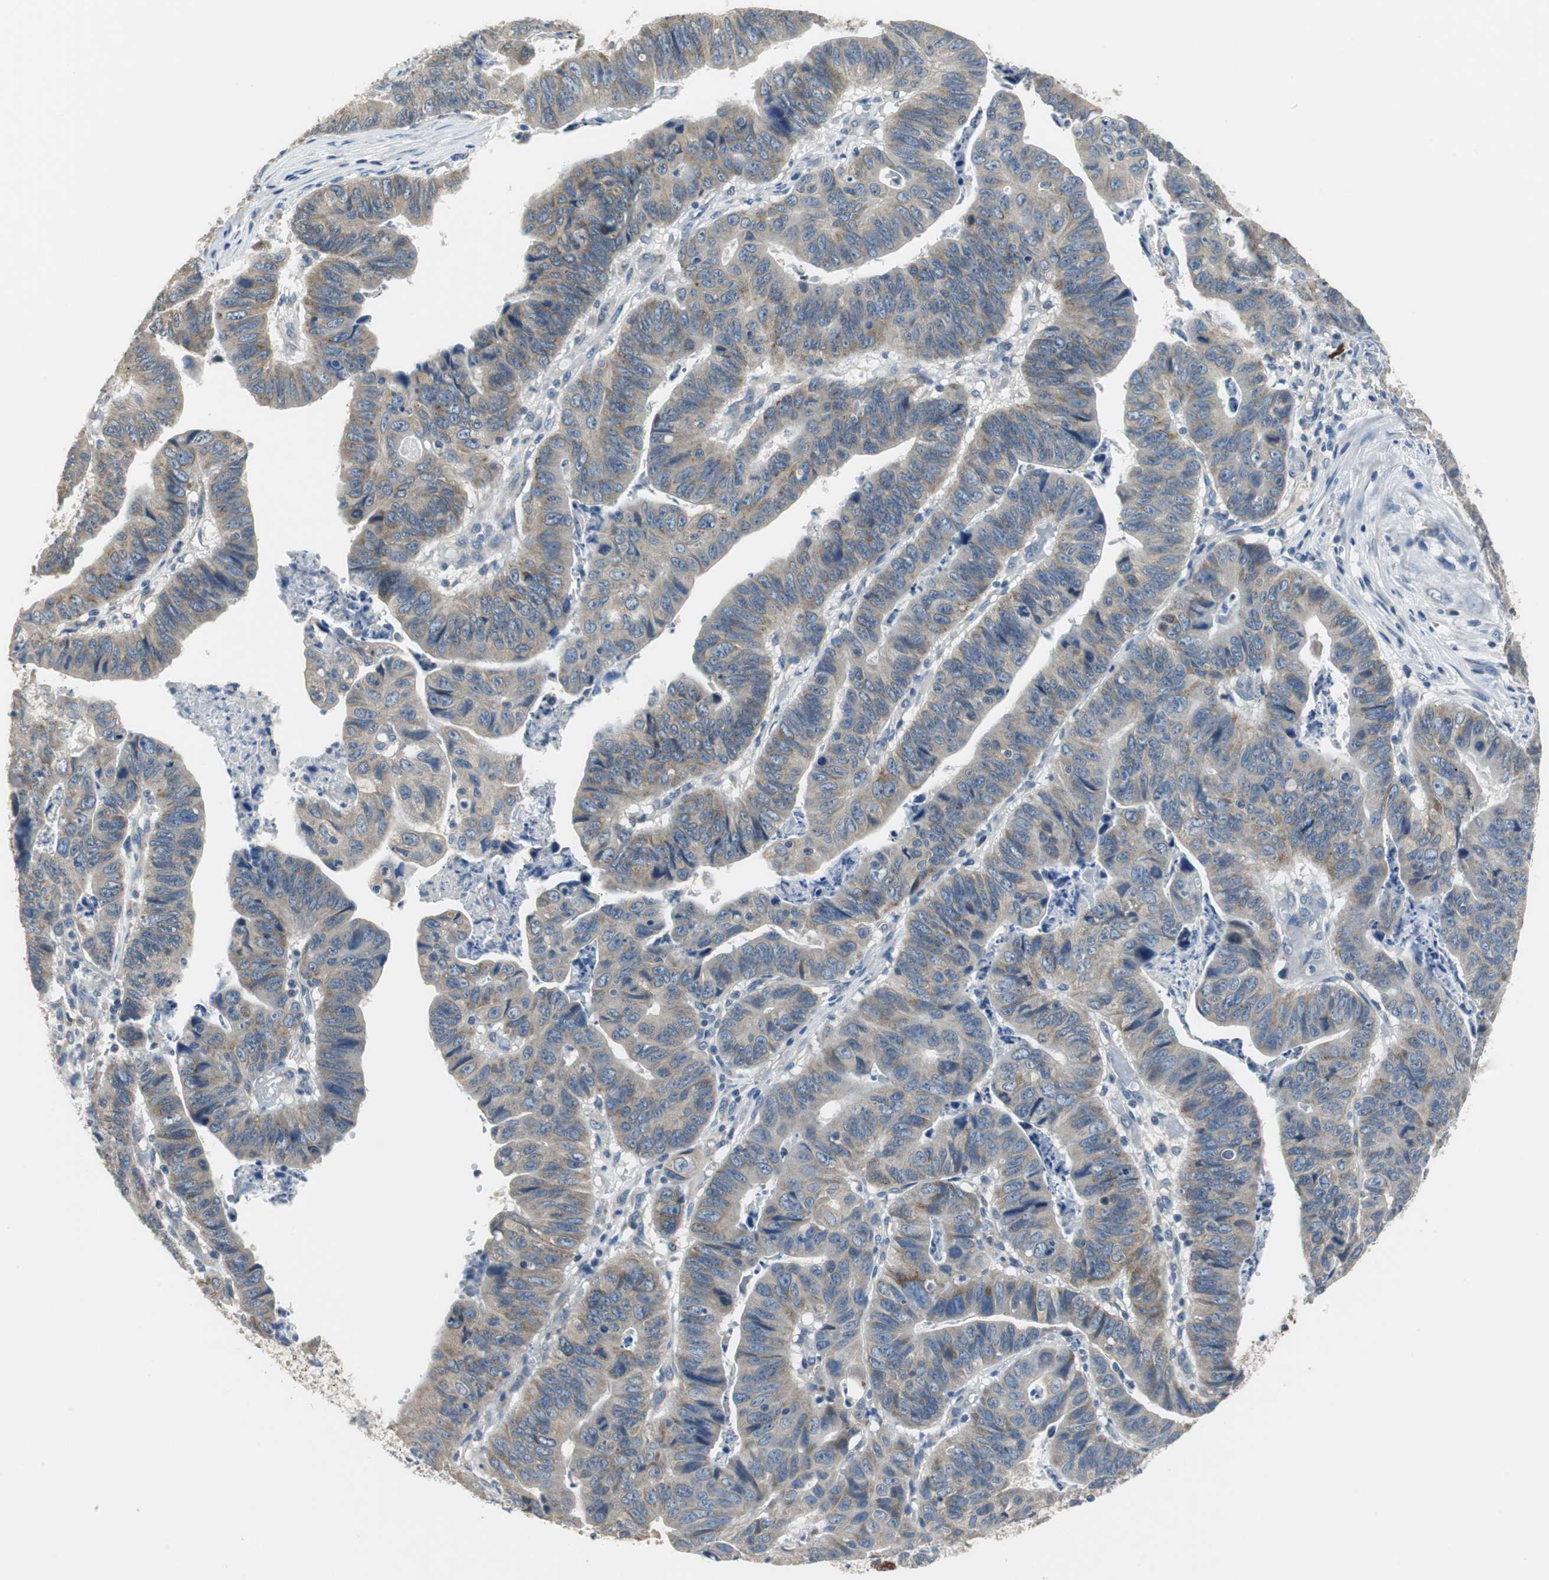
{"staining": {"intensity": "weak", "quantity": ">75%", "location": "cytoplasmic/membranous"}, "tissue": "stomach cancer", "cell_type": "Tumor cells", "image_type": "cancer", "snomed": [{"axis": "morphology", "description": "Adenocarcinoma, NOS"}, {"axis": "topography", "description": "Stomach, lower"}], "caption": "Brown immunohistochemical staining in stomach cancer (adenocarcinoma) shows weak cytoplasmic/membranous positivity in approximately >75% of tumor cells.", "gene": "MTIF2", "patient": {"sex": "male", "age": 77}}